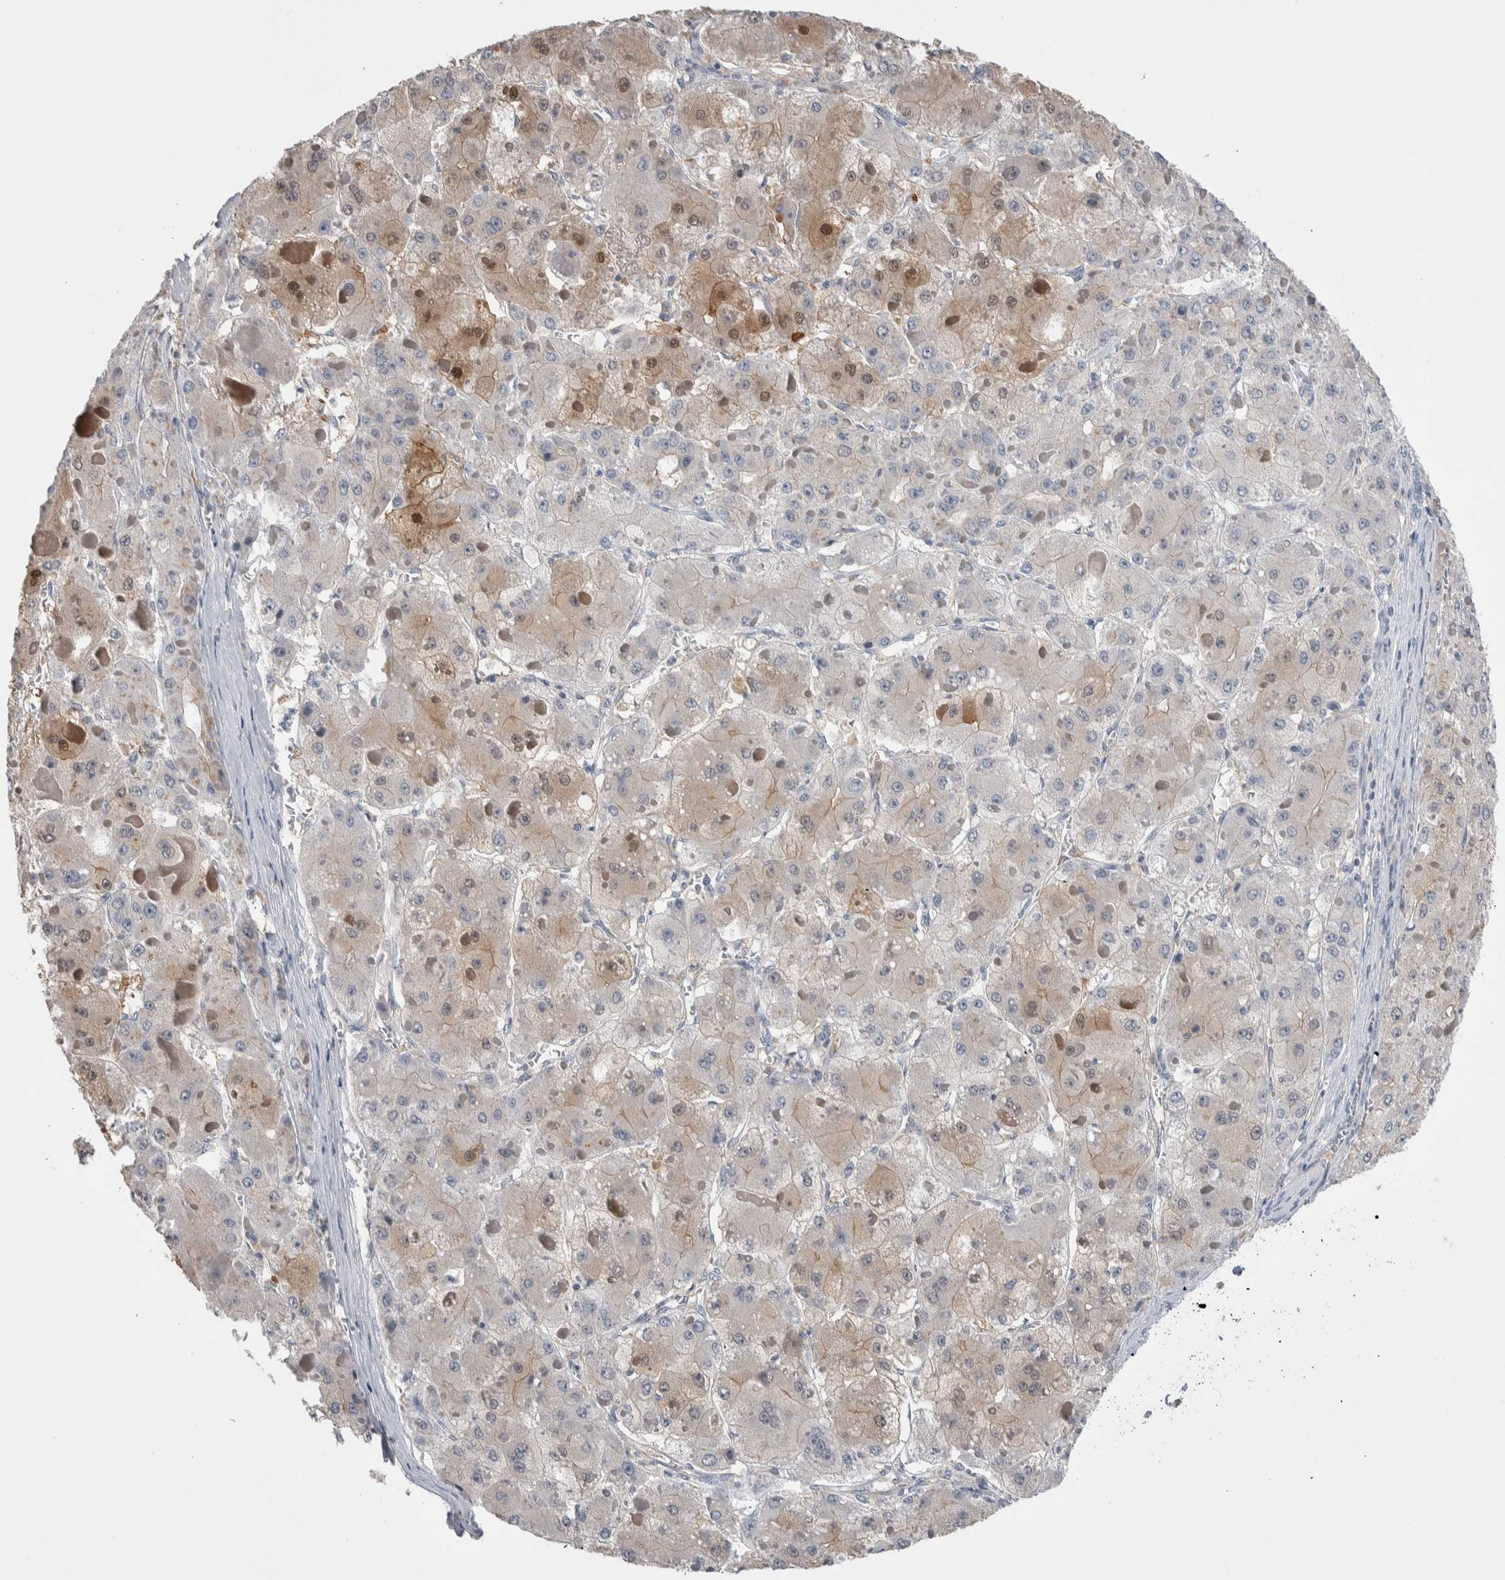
{"staining": {"intensity": "moderate", "quantity": "<25%", "location": "cytoplasmic/membranous,nuclear"}, "tissue": "liver cancer", "cell_type": "Tumor cells", "image_type": "cancer", "snomed": [{"axis": "morphology", "description": "Carcinoma, Hepatocellular, NOS"}, {"axis": "topography", "description": "Liver"}], "caption": "Brown immunohistochemical staining in liver cancer exhibits moderate cytoplasmic/membranous and nuclear expression in approximately <25% of tumor cells.", "gene": "CEP131", "patient": {"sex": "female", "age": 73}}